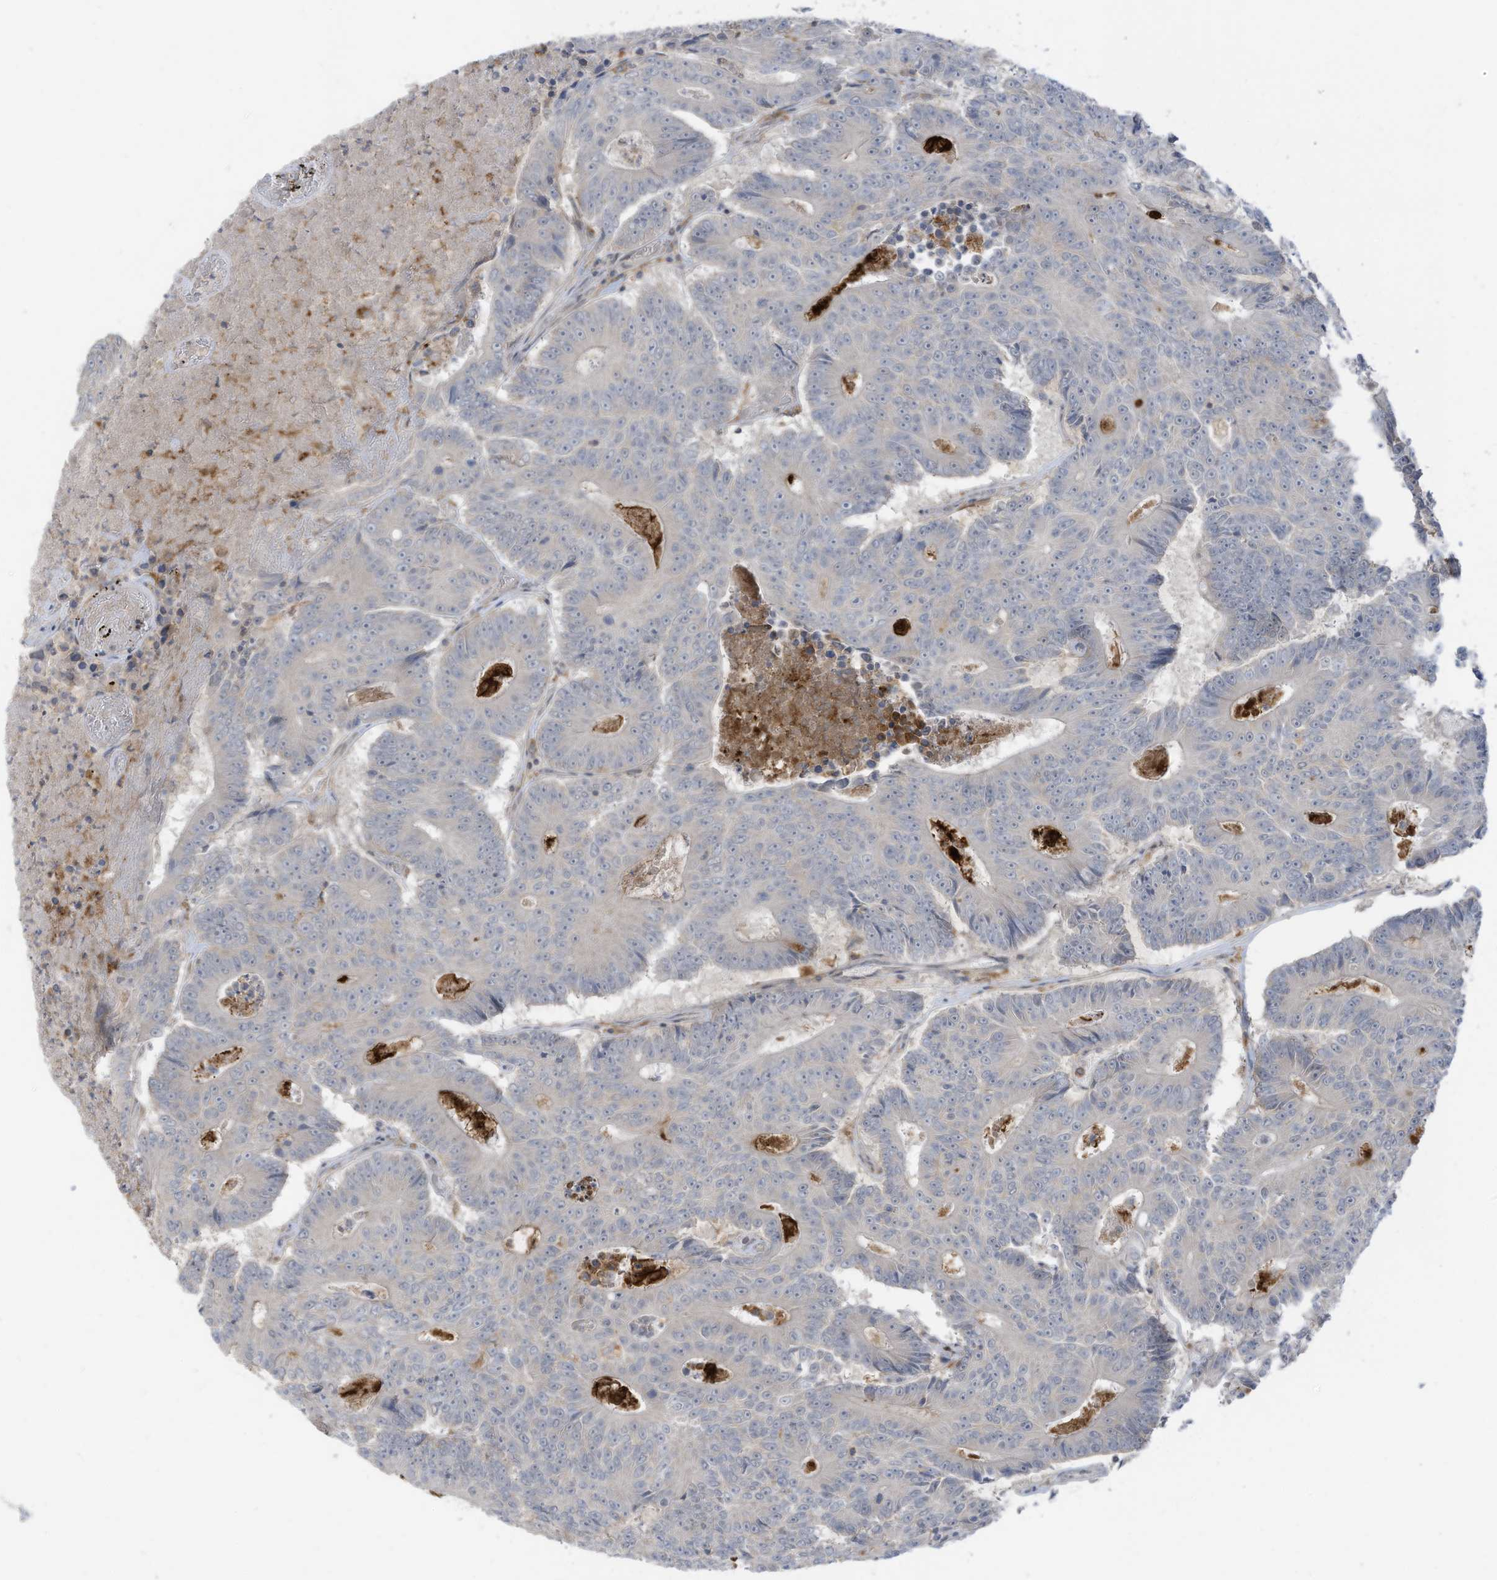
{"staining": {"intensity": "negative", "quantity": "none", "location": "none"}, "tissue": "colorectal cancer", "cell_type": "Tumor cells", "image_type": "cancer", "snomed": [{"axis": "morphology", "description": "Adenocarcinoma, NOS"}, {"axis": "topography", "description": "Colon"}], "caption": "High power microscopy photomicrograph of an immunohistochemistry (IHC) micrograph of adenocarcinoma (colorectal), revealing no significant expression in tumor cells.", "gene": "DZIP3", "patient": {"sex": "male", "age": 83}}